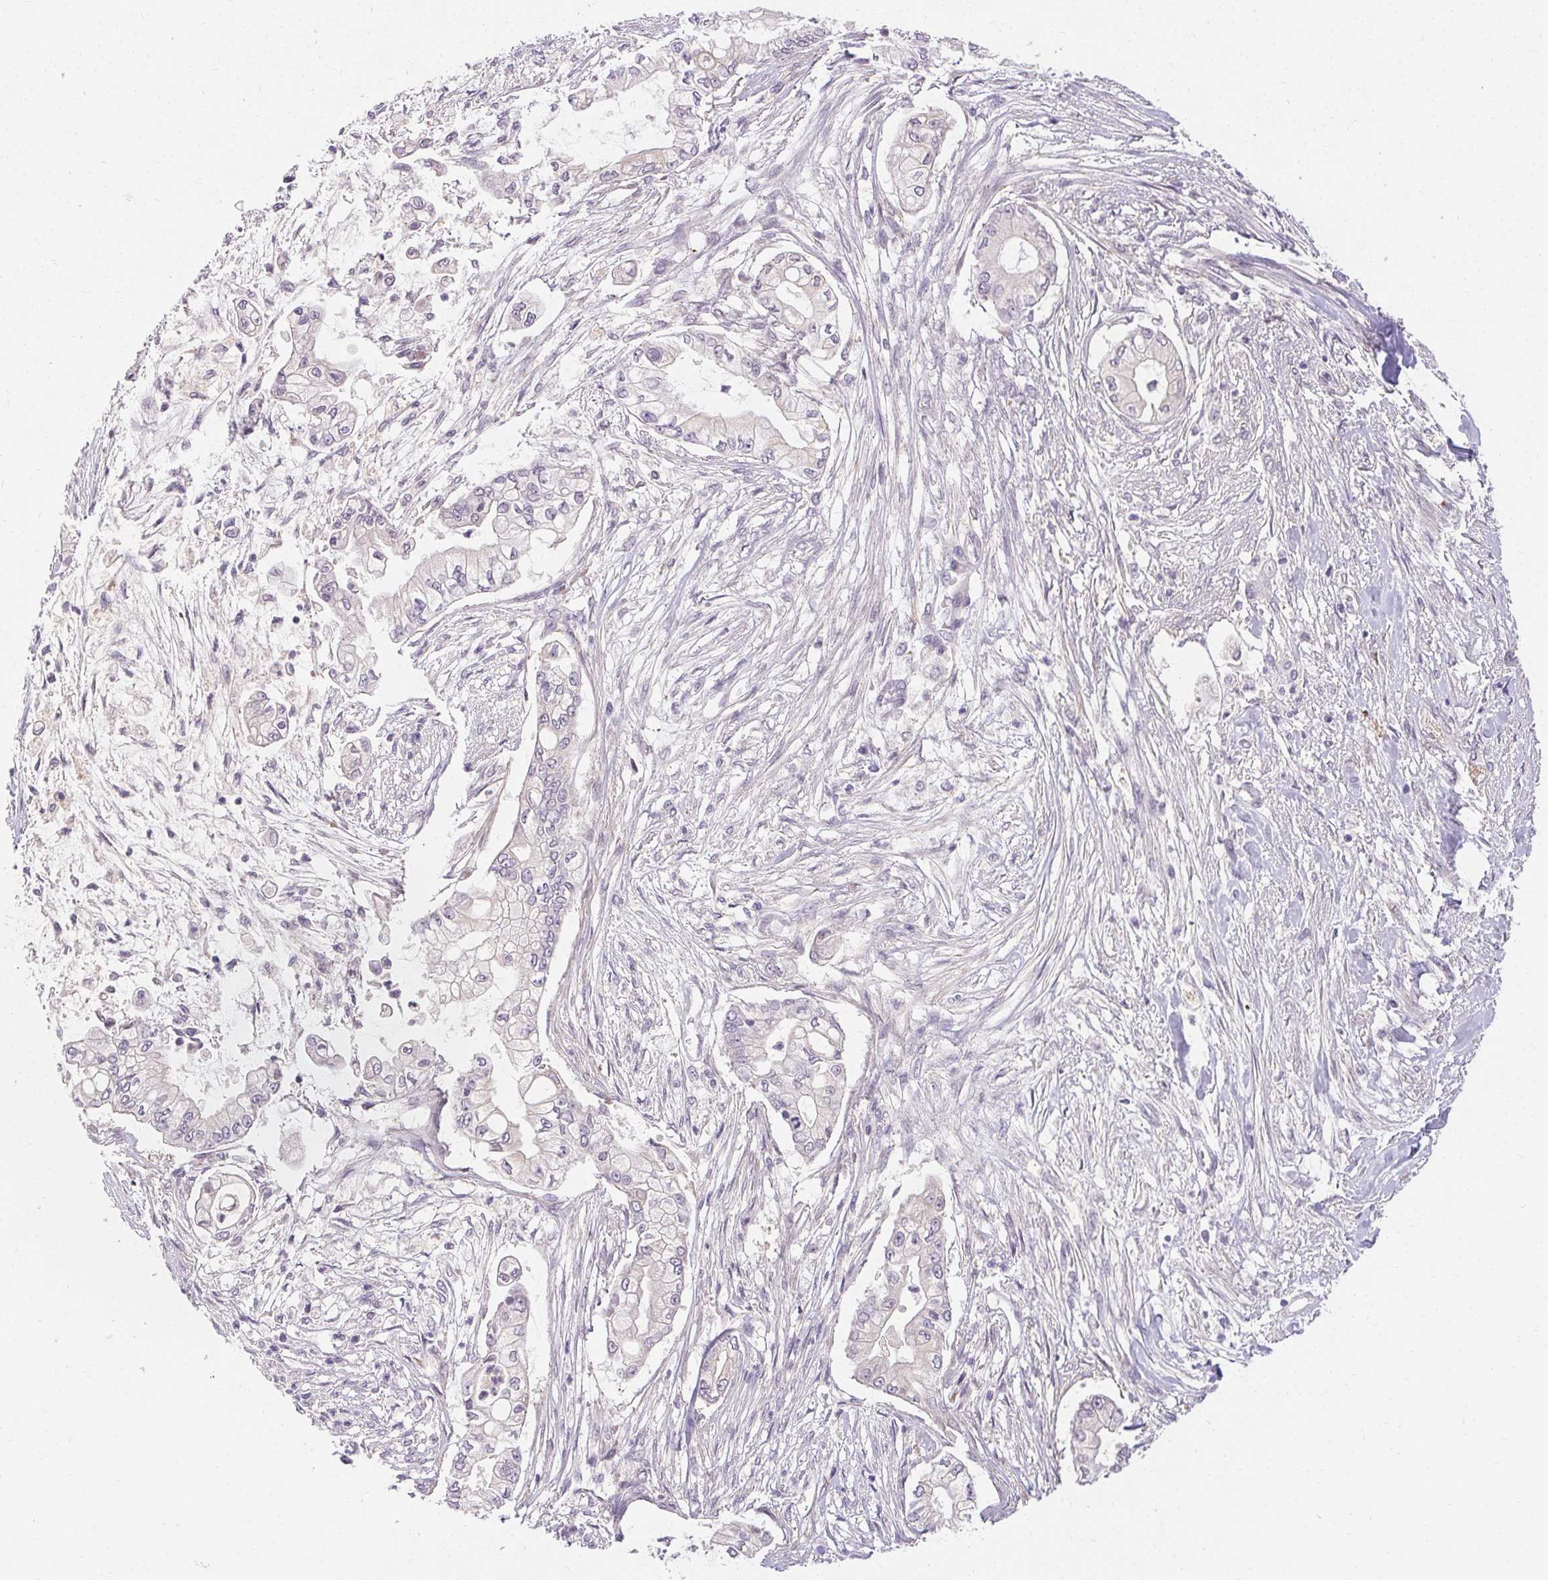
{"staining": {"intensity": "negative", "quantity": "none", "location": "none"}, "tissue": "pancreatic cancer", "cell_type": "Tumor cells", "image_type": "cancer", "snomed": [{"axis": "morphology", "description": "Adenocarcinoma, NOS"}, {"axis": "topography", "description": "Pancreas"}], "caption": "High power microscopy image of an IHC photomicrograph of adenocarcinoma (pancreatic), revealing no significant positivity in tumor cells.", "gene": "TMEM52B", "patient": {"sex": "female", "age": 69}}